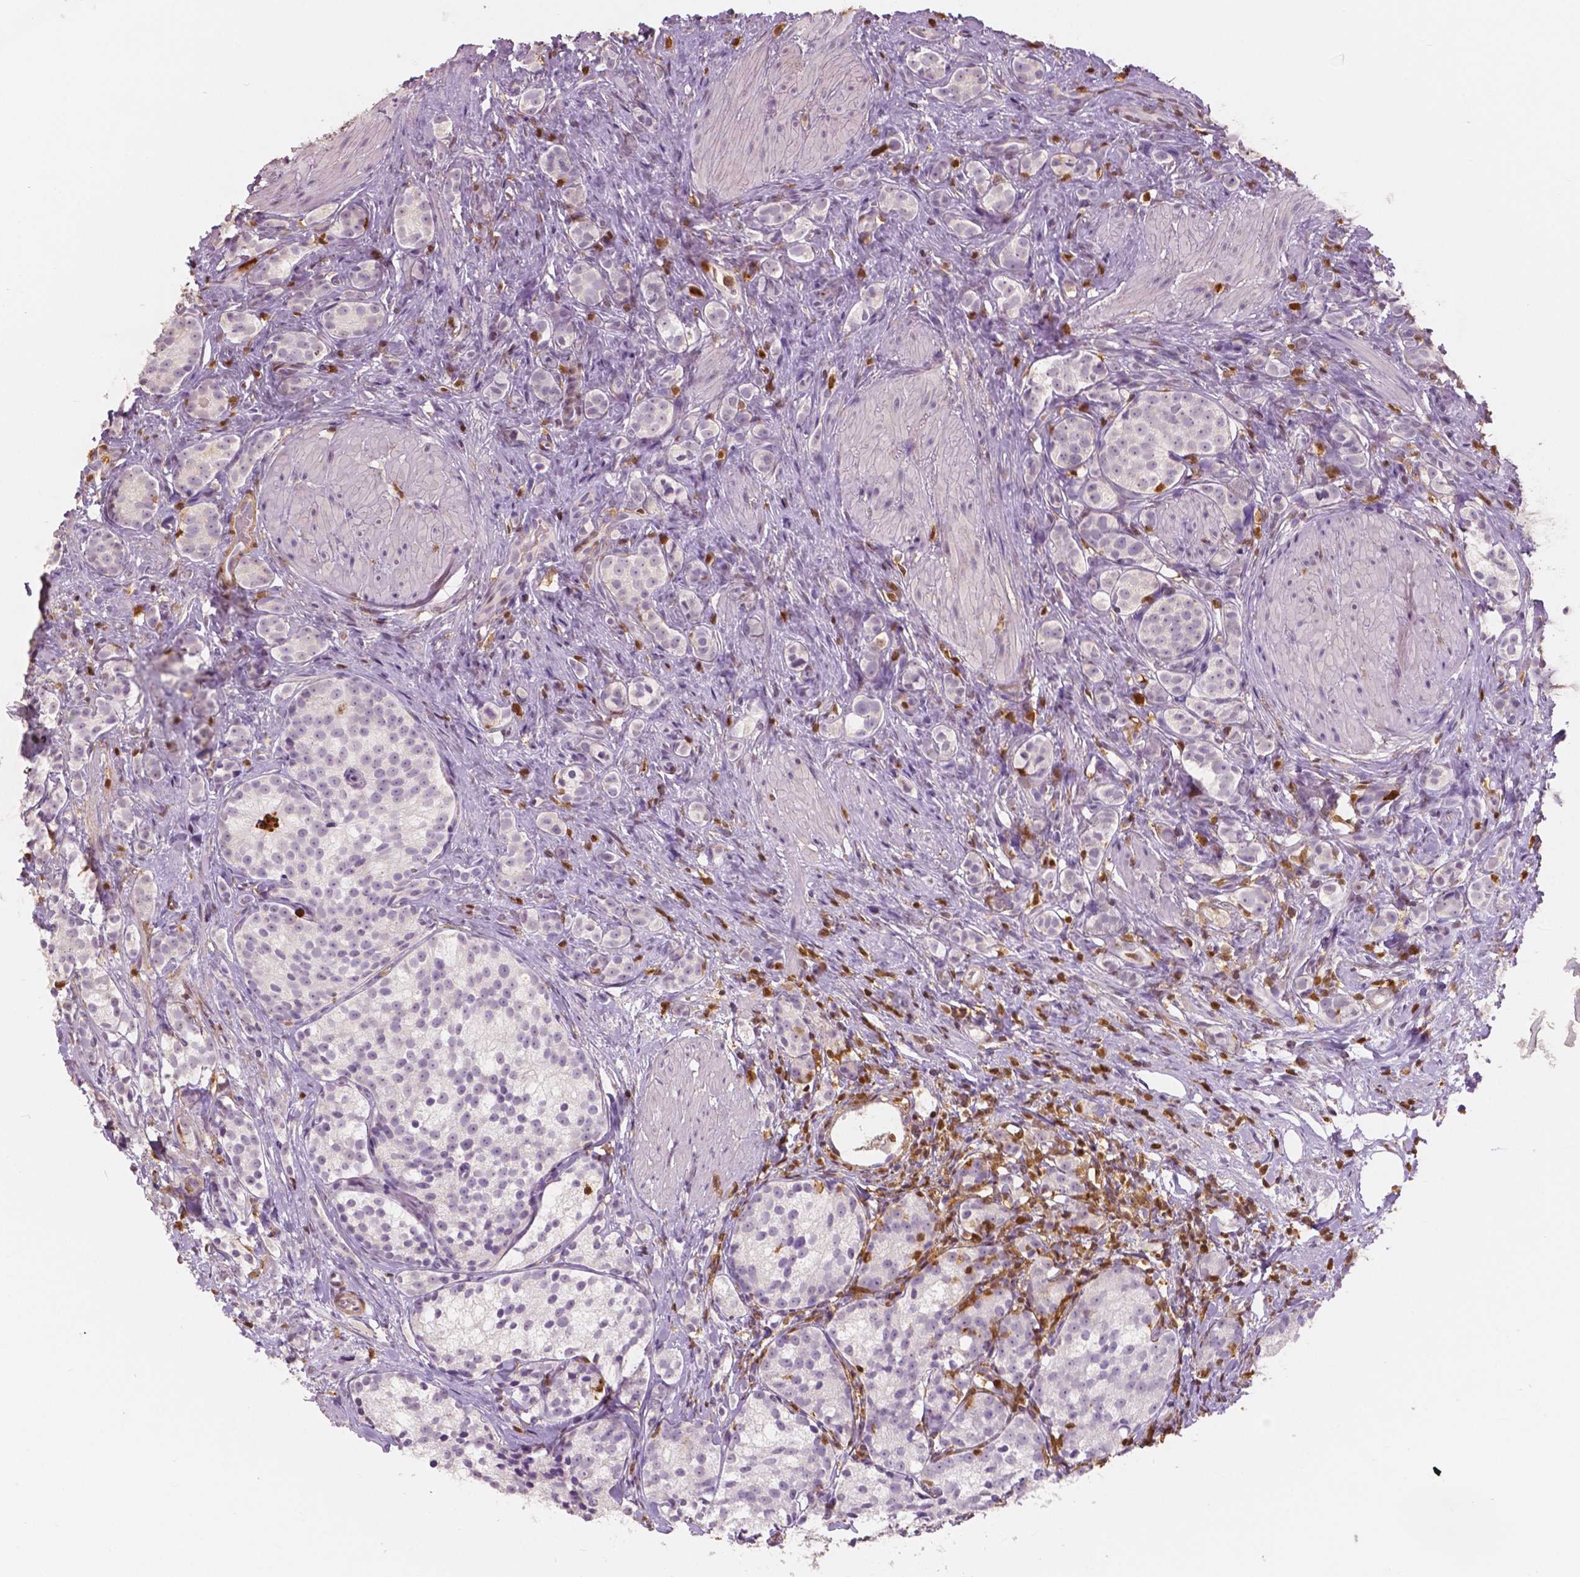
{"staining": {"intensity": "negative", "quantity": "none", "location": "none"}, "tissue": "prostate cancer", "cell_type": "Tumor cells", "image_type": "cancer", "snomed": [{"axis": "morphology", "description": "Adenocarcinoma, High grade"}, {"axis": "topography", "description": "Prostate"}], "caption": "High-grade adenocarcinoma (prostate) was stained to show a protein in brown. There is no significant positivity in tumor cells.", "gene": "S100A4", "patient": {"sex": "male", "age": 53}}